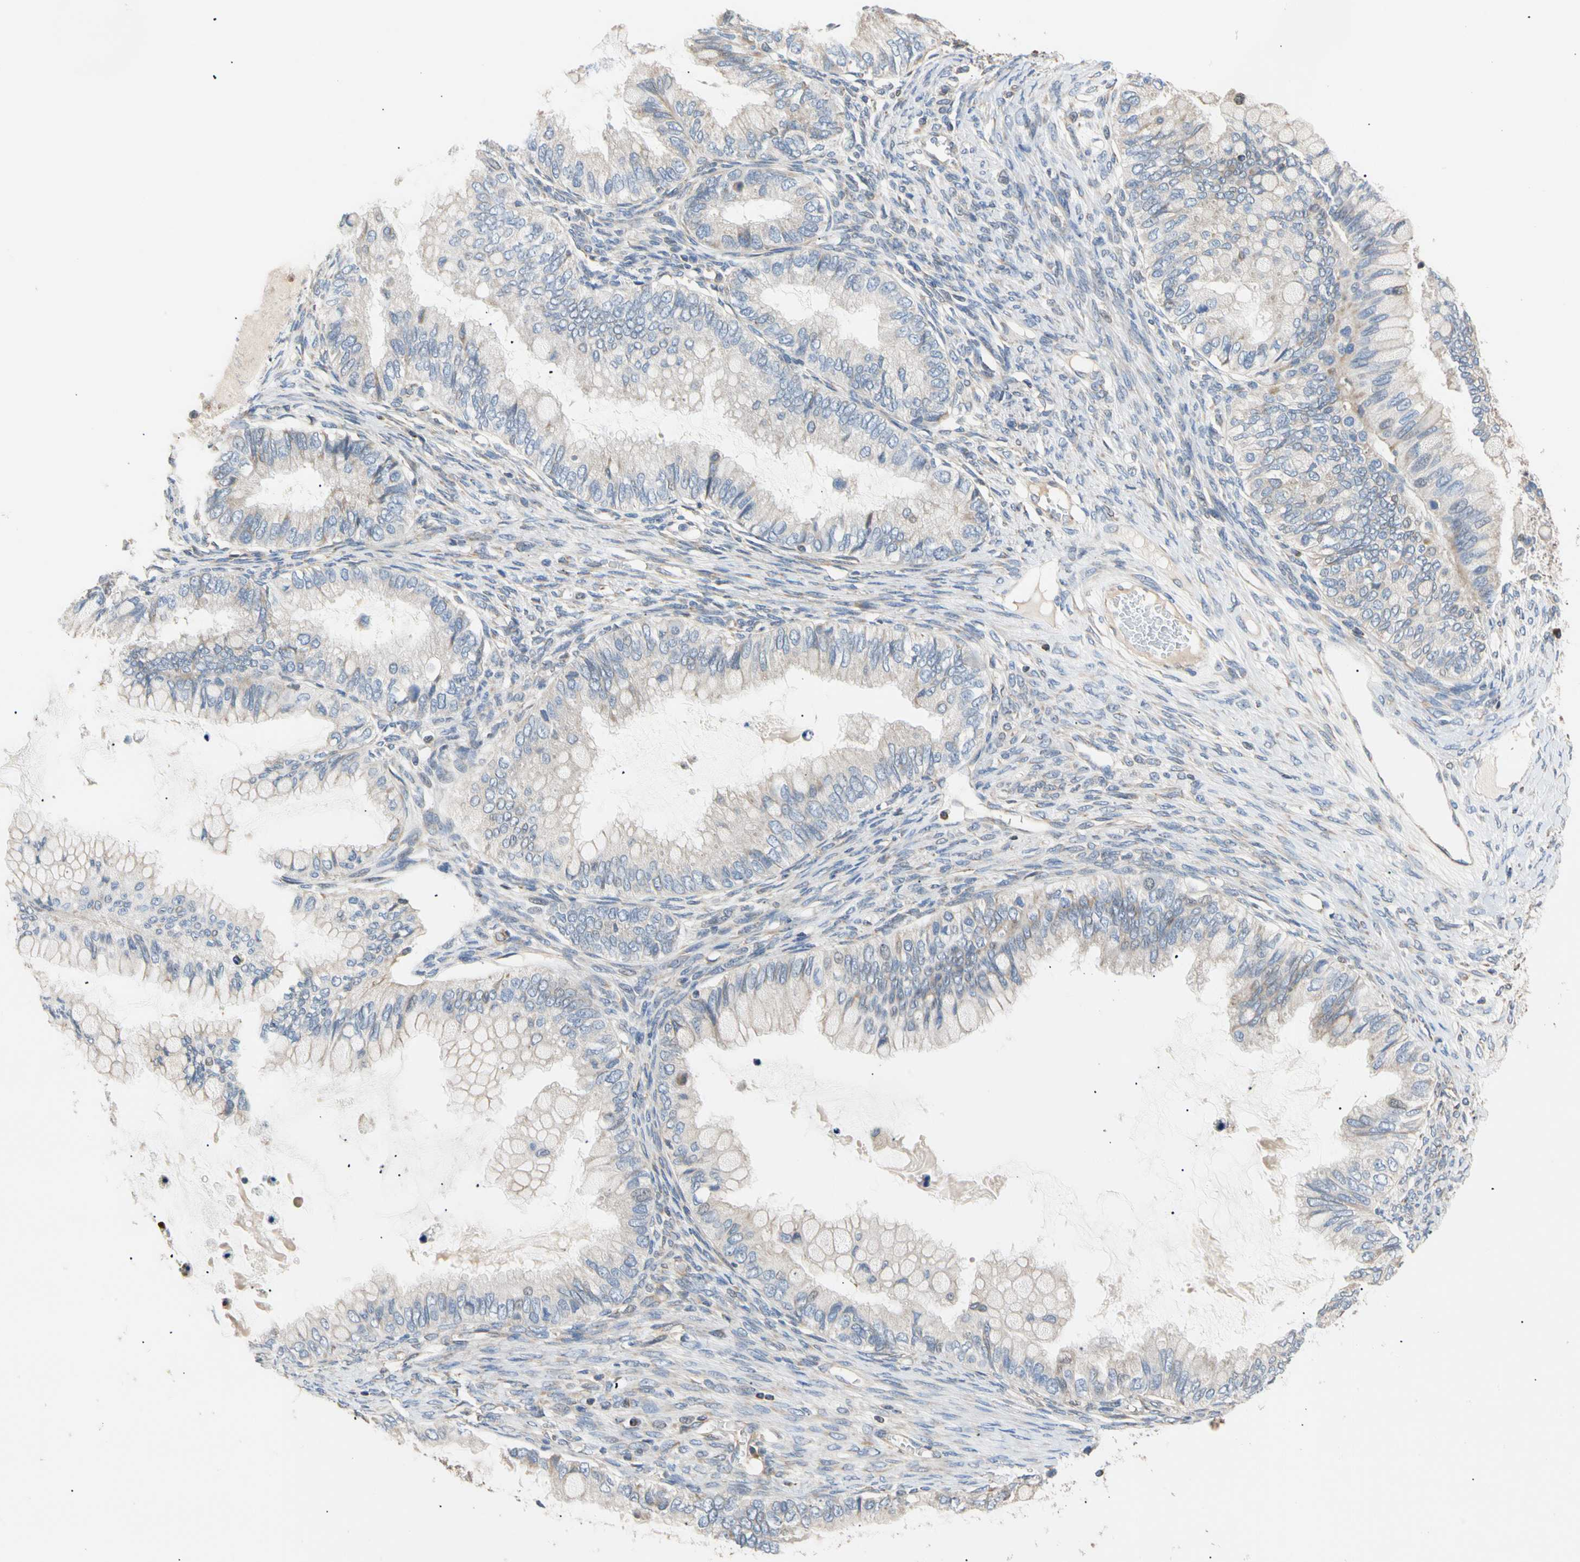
{"staining": {"intensity": "negative", "quantity": "none", "location": "none"}, "tissue": "ovarian cancer", "cell_type": "Tumor cells", "image_type": "cancer", "snomed": [{"axis": "morphology", "description": "Cystadenocarcinoma, mucinous, NOS"}, {"axis": "topography", "description": "Ovary"}], "caption": "The histopathology image demonstrates no significant staining in tumor cells of ovarian mucinous cystadenocarcinoma.", "gene": "PLGRKT", "patient": {"sex": "female", "age": 80}}